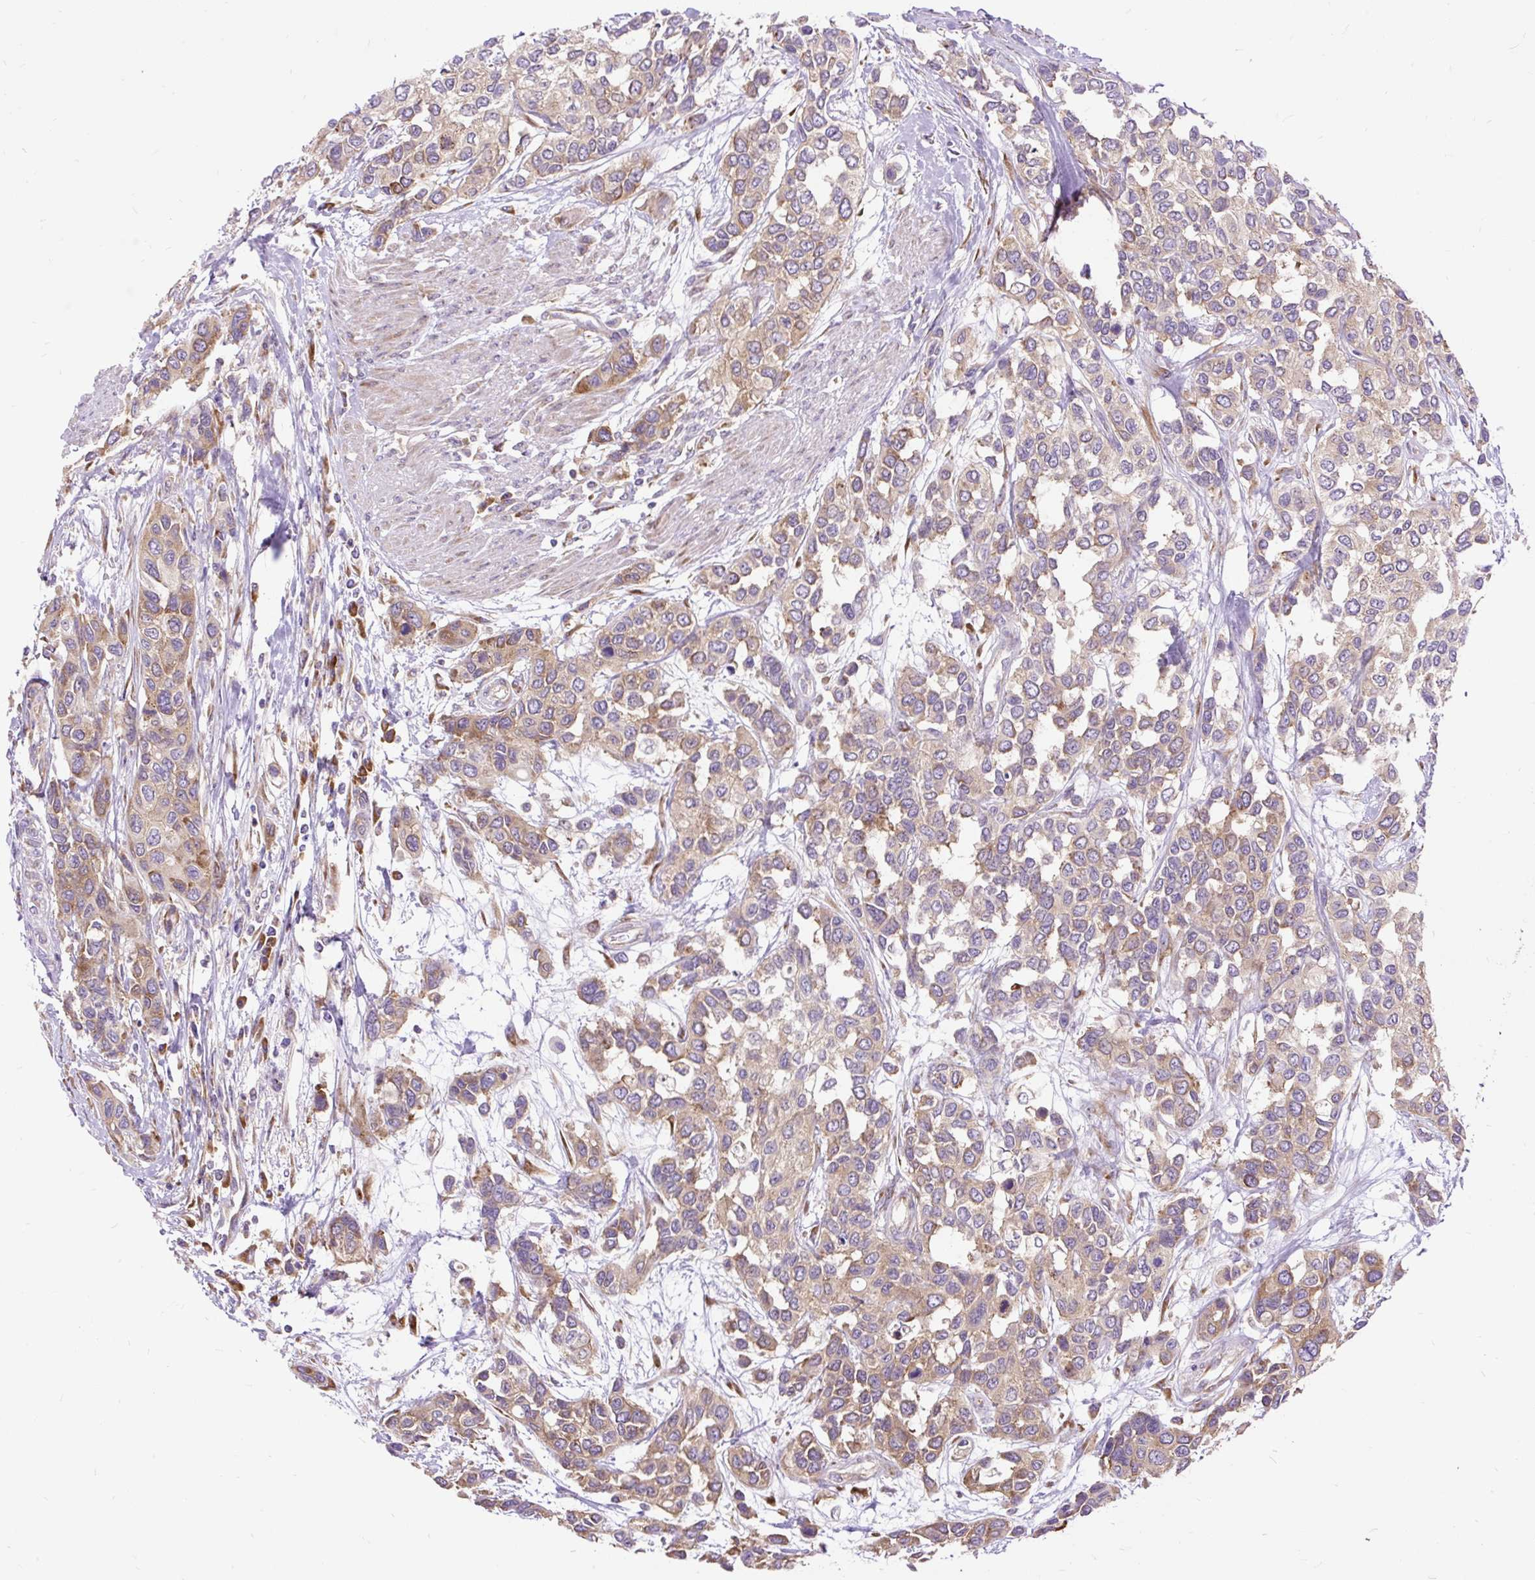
{"staining": {"intensity": "weak", "quantity": "25%-75%", "location": "cytoplasmic/membranous"}, "tissue": "urothelial cancer", "cell_type": "Tumor cells", "image_type": "cancer", "snomed": [{"axis": "morphology", "description": "Normal tissue, NOS"}, {"axis": "morphology", "description": "Urothelial carcinoma, High grade"}, {"axis": "topography", "description": "Vascular tissue"}, {"axis": "topography", "description": "Urinary bladder"}], "caption": "There is low levels of weak cytoplasmic/membranous expression in tumor cells of urothelial cancer, as demonstrated by immunohistochemical staining (brown color).", "gene": "RPS5", "patient": {"sex": "female", "age": 56}}